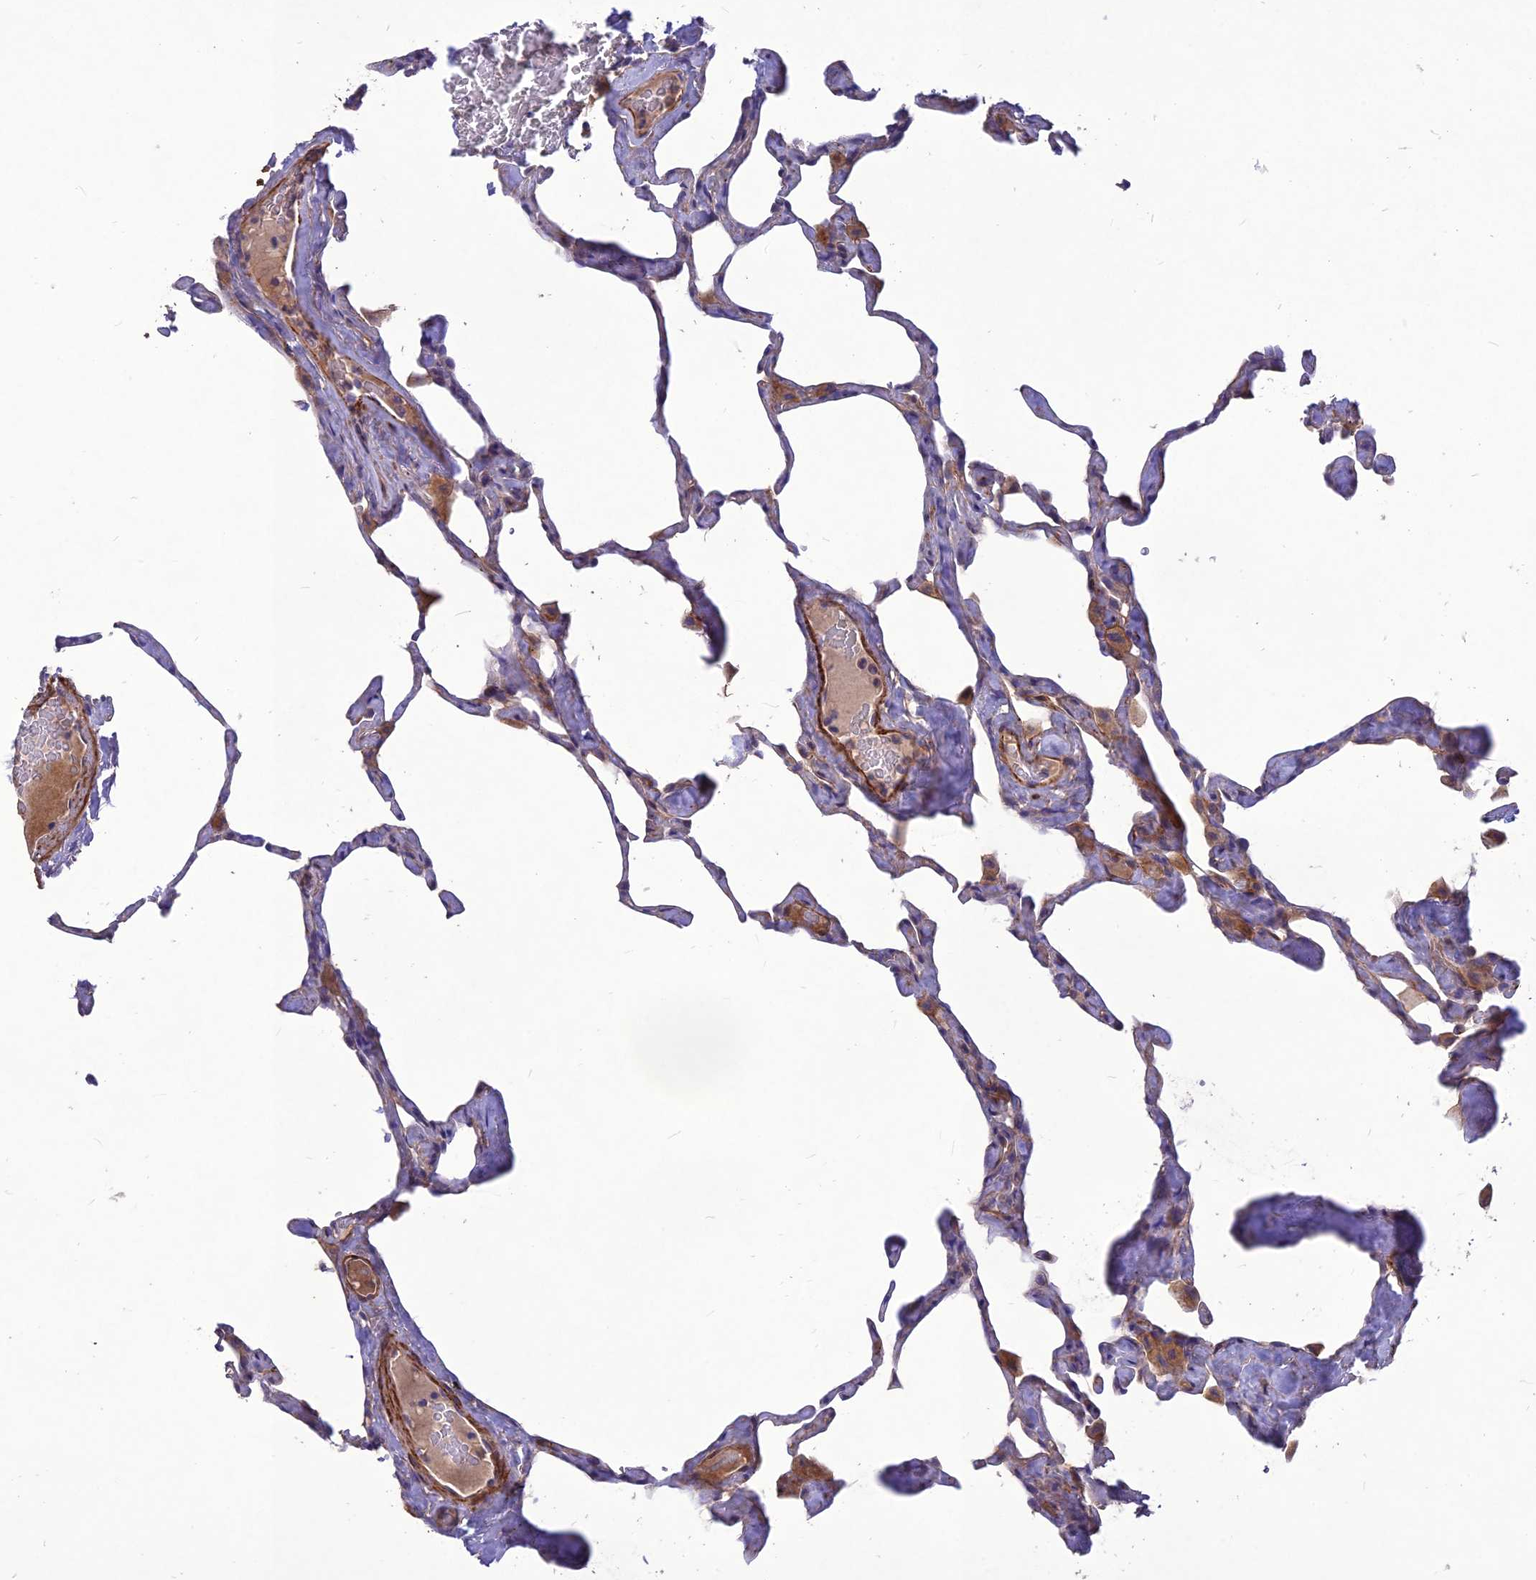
{"staining": {"intensity": "negative", "quantity": "none", "location": "none"}, "tissue": "lung", "cell_type": "Alveolar cells", "image_type": "normal", "snomed": [{"axis": "morphology", "description": "Normal tissue, NOS"}, {"axis": "topography", "description": "Lung"}], "caption": "Immunohistochemistry (IHC) micrograph of unremarkable lung: human lung stained with DAB (3,3'-diaminobenzidine) reveals no significant protein staining in alveolar cells. Nuclei are stained in blue.", "gene": "CLUH", "patient": {"sex": "male", "age": 65}}